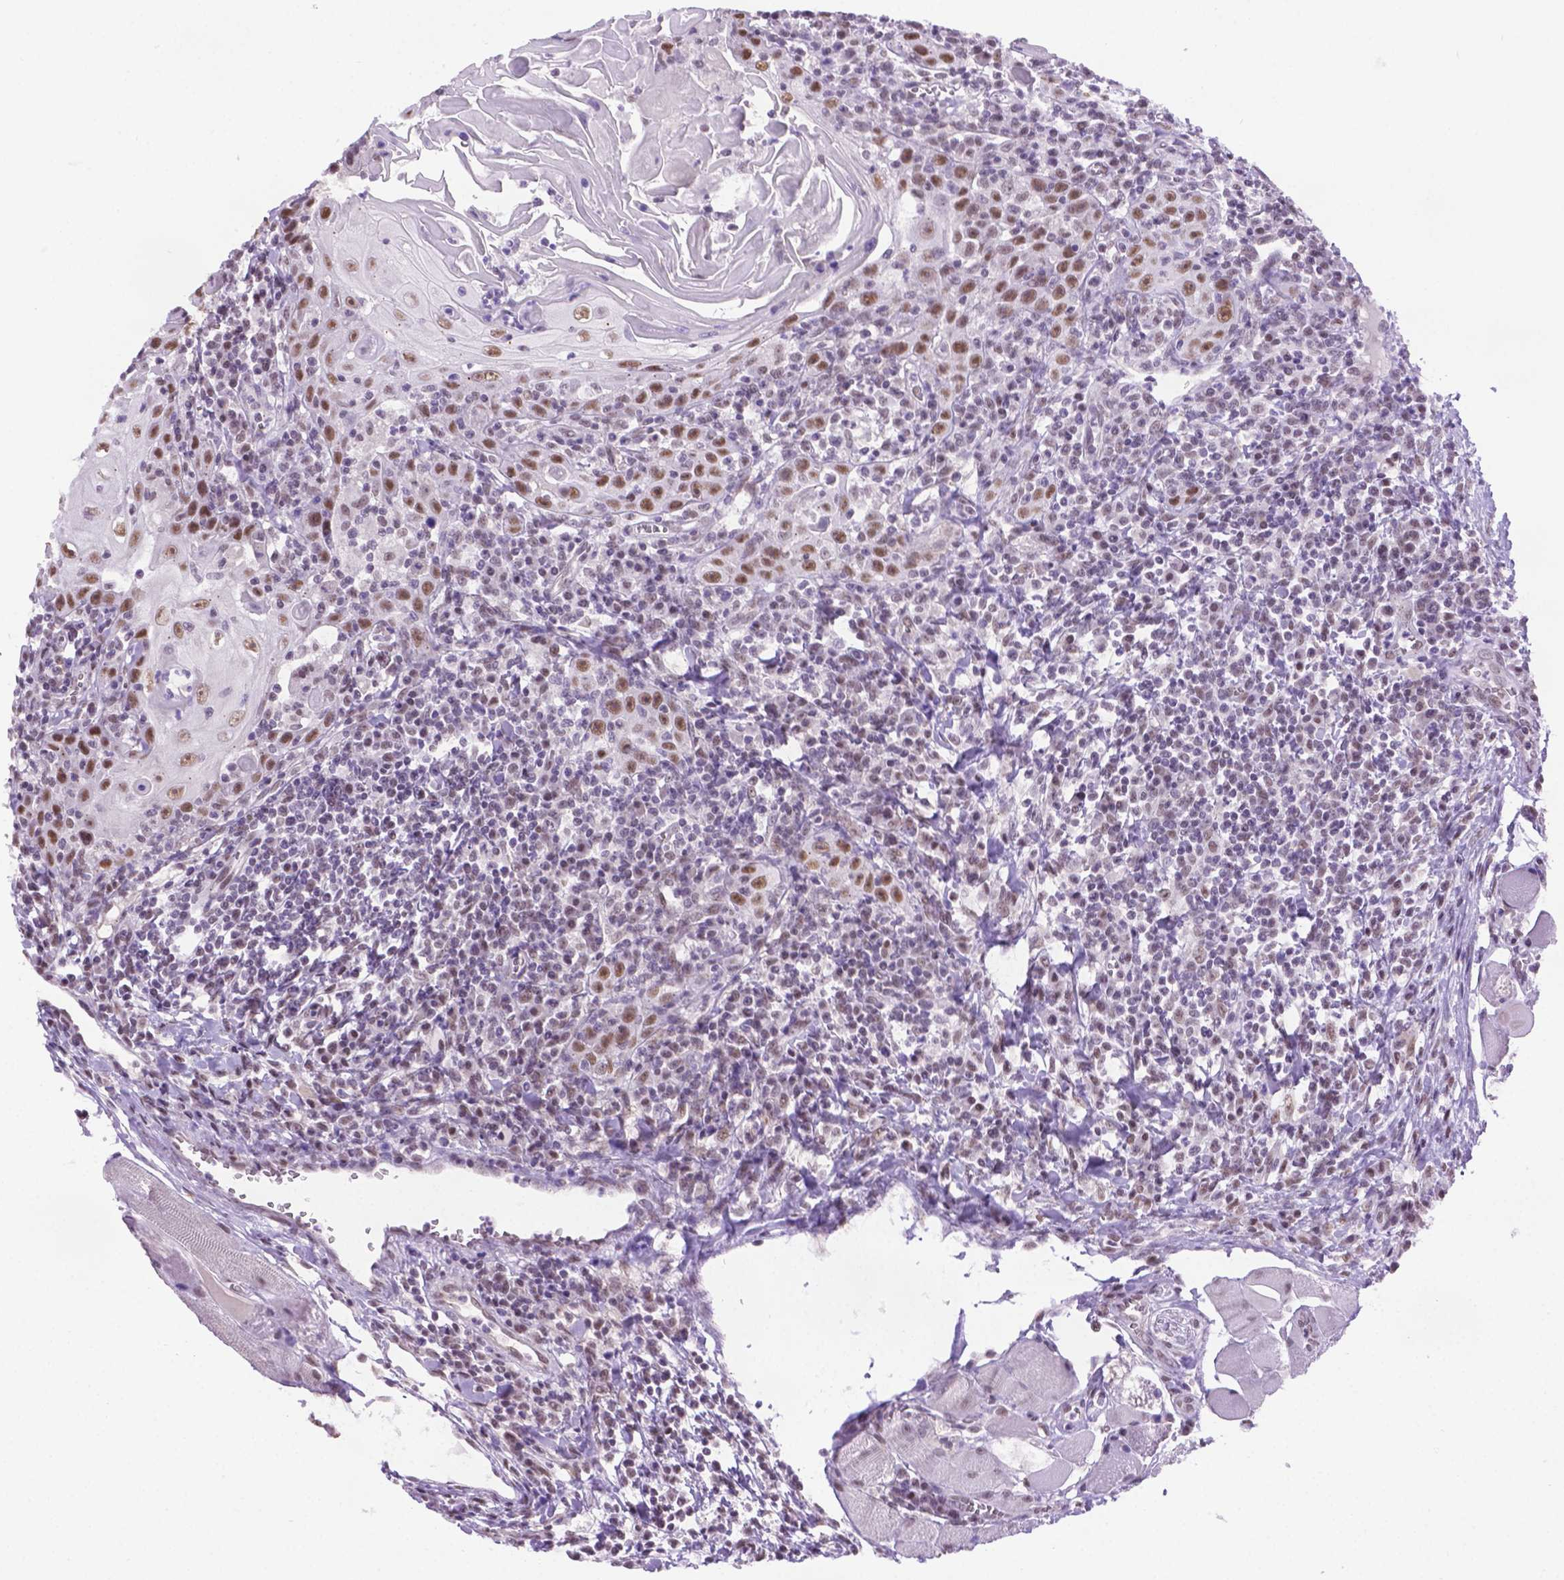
{"staining": {"intensity": "moderate", "quantity": ">75%", "location": "nuclear"}, "tissue": "head and neck cancer", "cell_type": "Tumor cells", "image_type": "cancer", "snomed": [{"axis": "morphology", "description": "Squamous cell carcinoma, NOS"}, {"axis": "topography", "description": "Head-Neck"}], "caption": "Head and neck cancer stained with a brown dye shows moderate nuclear positive staining in approximately >75% of tumor cells.", "gene": "ABI2", "patient": {"sex": "male", "age": 52}}